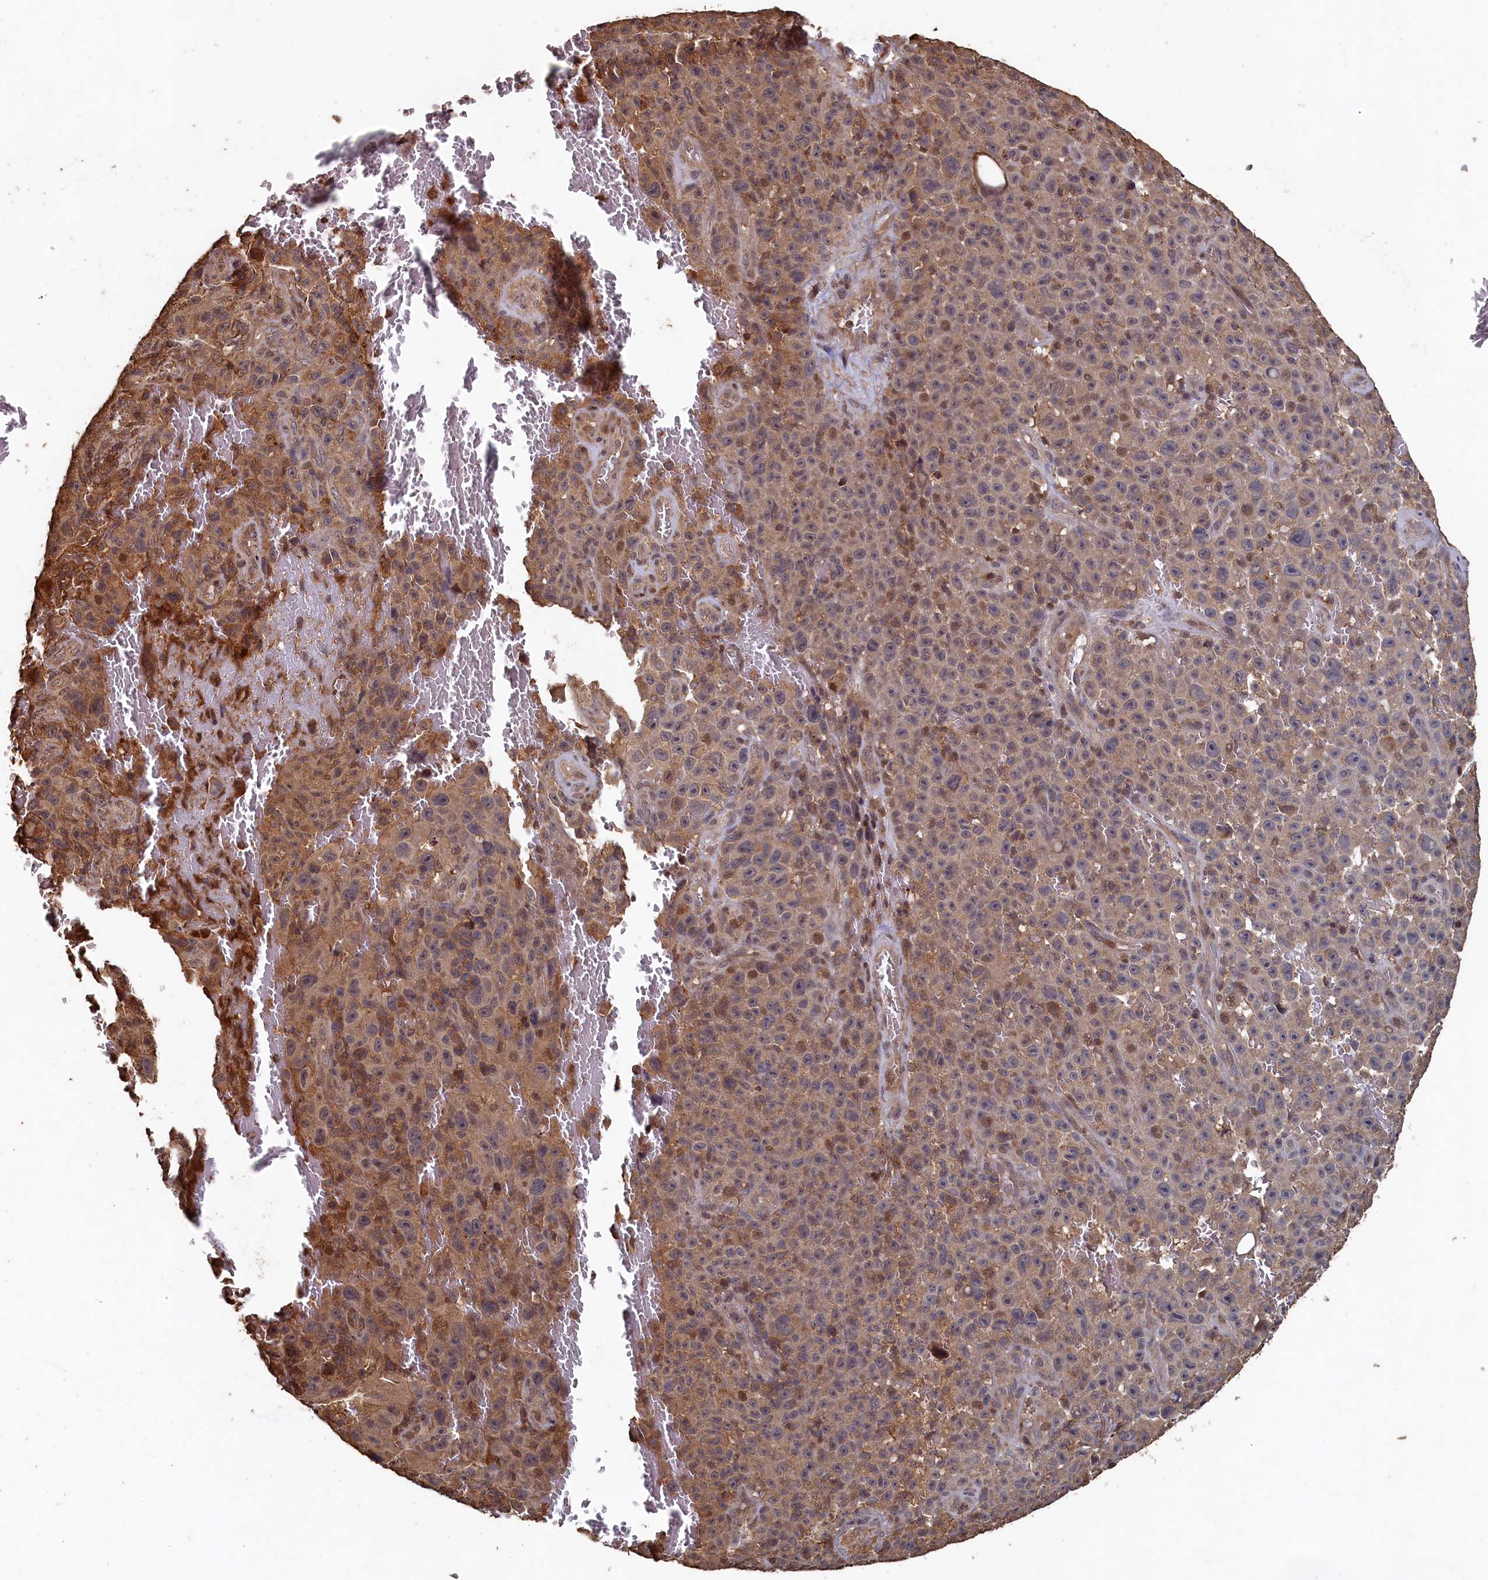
{"staining": {"intensity": "weak", "quantity": ">75%", "location": "cytoplasmic/membranous"}, "tissue": "melanoma", "cell_type": "Tumor cells", "image_type": "cancer", "snomed": [{"axis": "morphology", "description": "Malignant melanoma, NOS"}, {"axis": "topography", "description": "Skin"}], "caption": "Melanoma stained with a brown dye demonstrates weak cytoplasmic/membranous positive expression in approximately >75% of tumor cells.", "gene": "PIGN", "patient": {"sex": "female", "age": 82}}